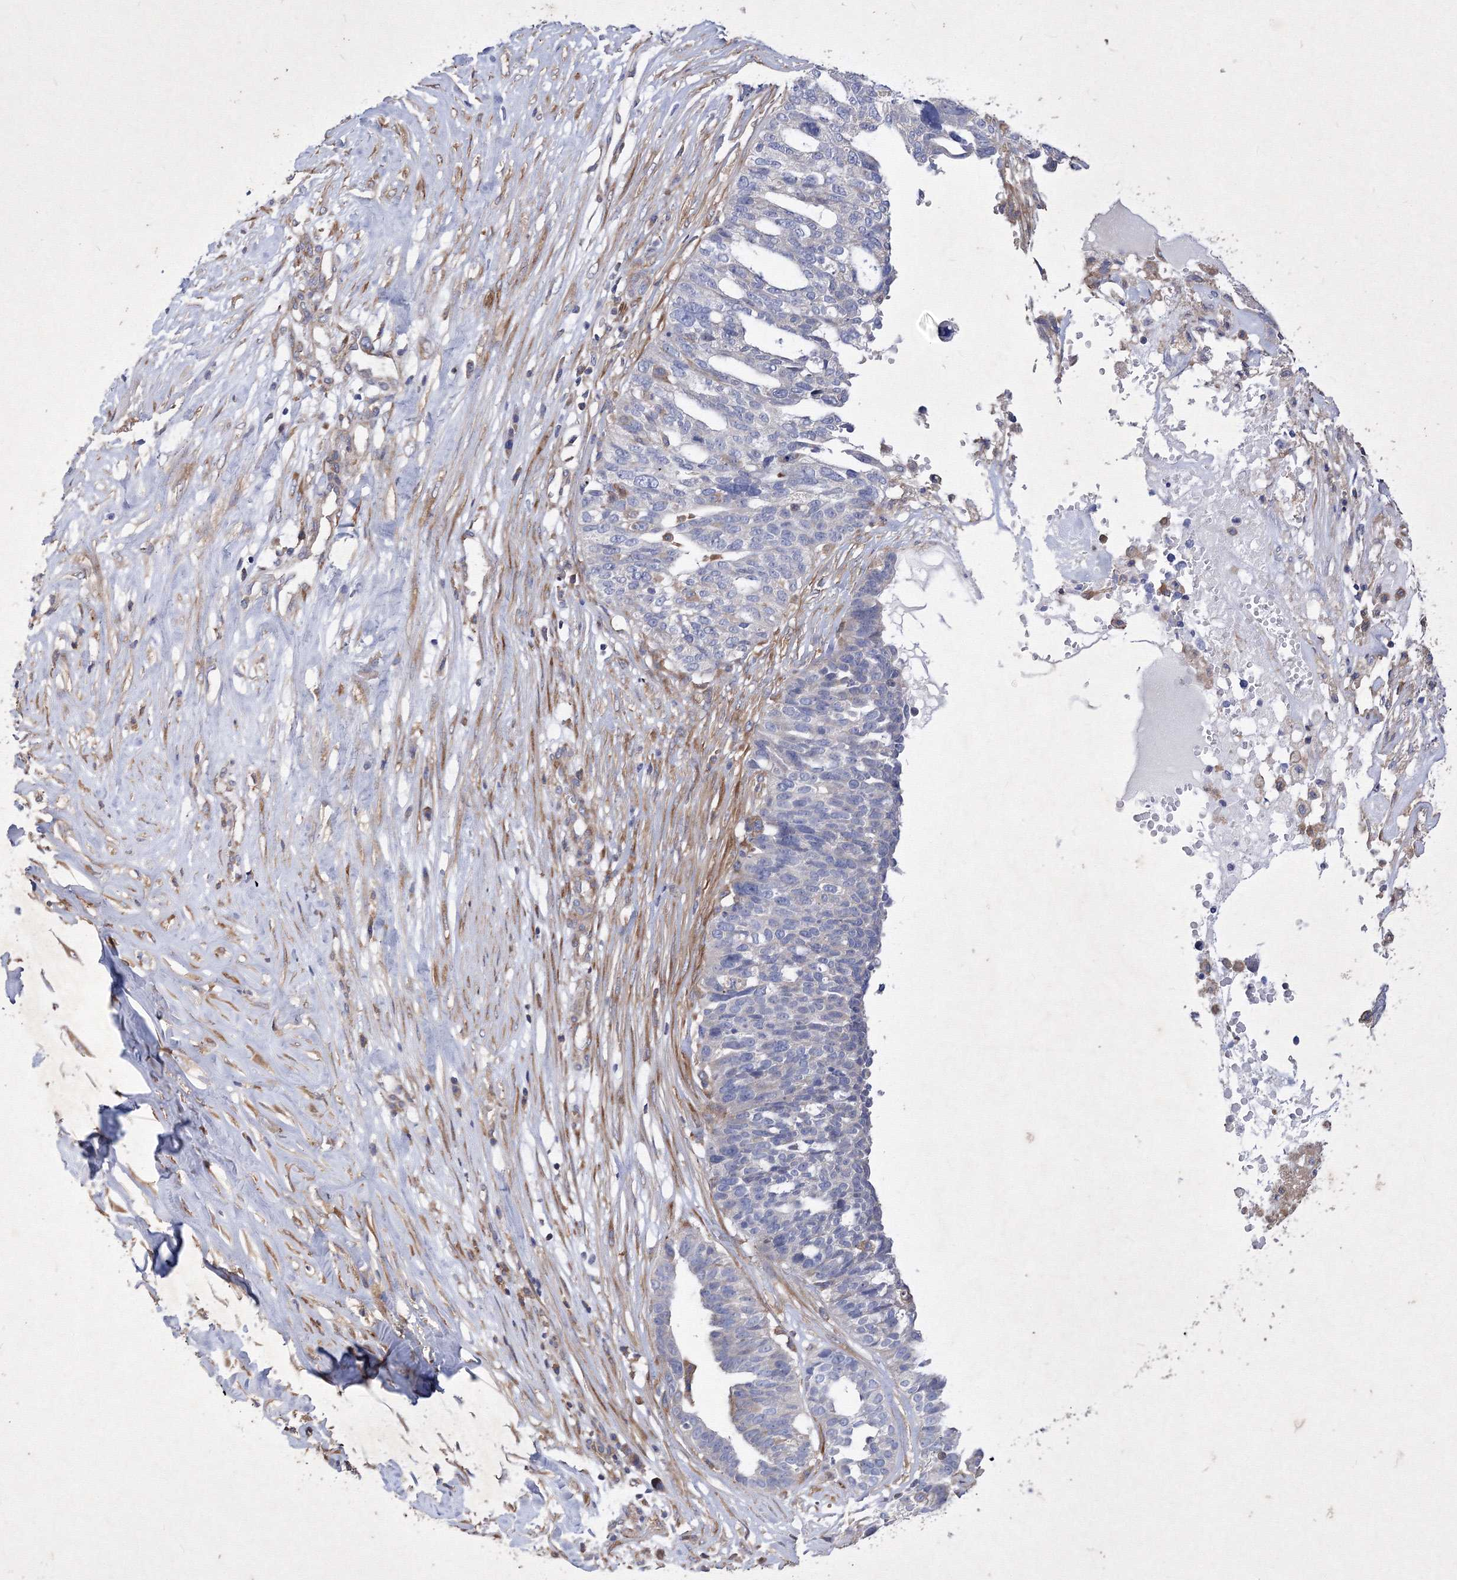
{"staining": {"intensity": "negative", "quantity": "none", "location": "none"}, "tissue": "ovarian cancer", "cell_type": "Tumor cells", "image_type": "cancer", "snomed": [{"axis": "morphology", "description": "Cystadenocarcinoma, serous, NOS"}, {"axis": "topography", "description": "Ovary"}], "caption": "Ovarian cancer (serous cystadenocarcinoma) stained for a protein using immunohistochemistry (IHC) reveals no staining tumor cells.", "gene": "SNX18", "patient": {"sex": "female", "age": 59}}